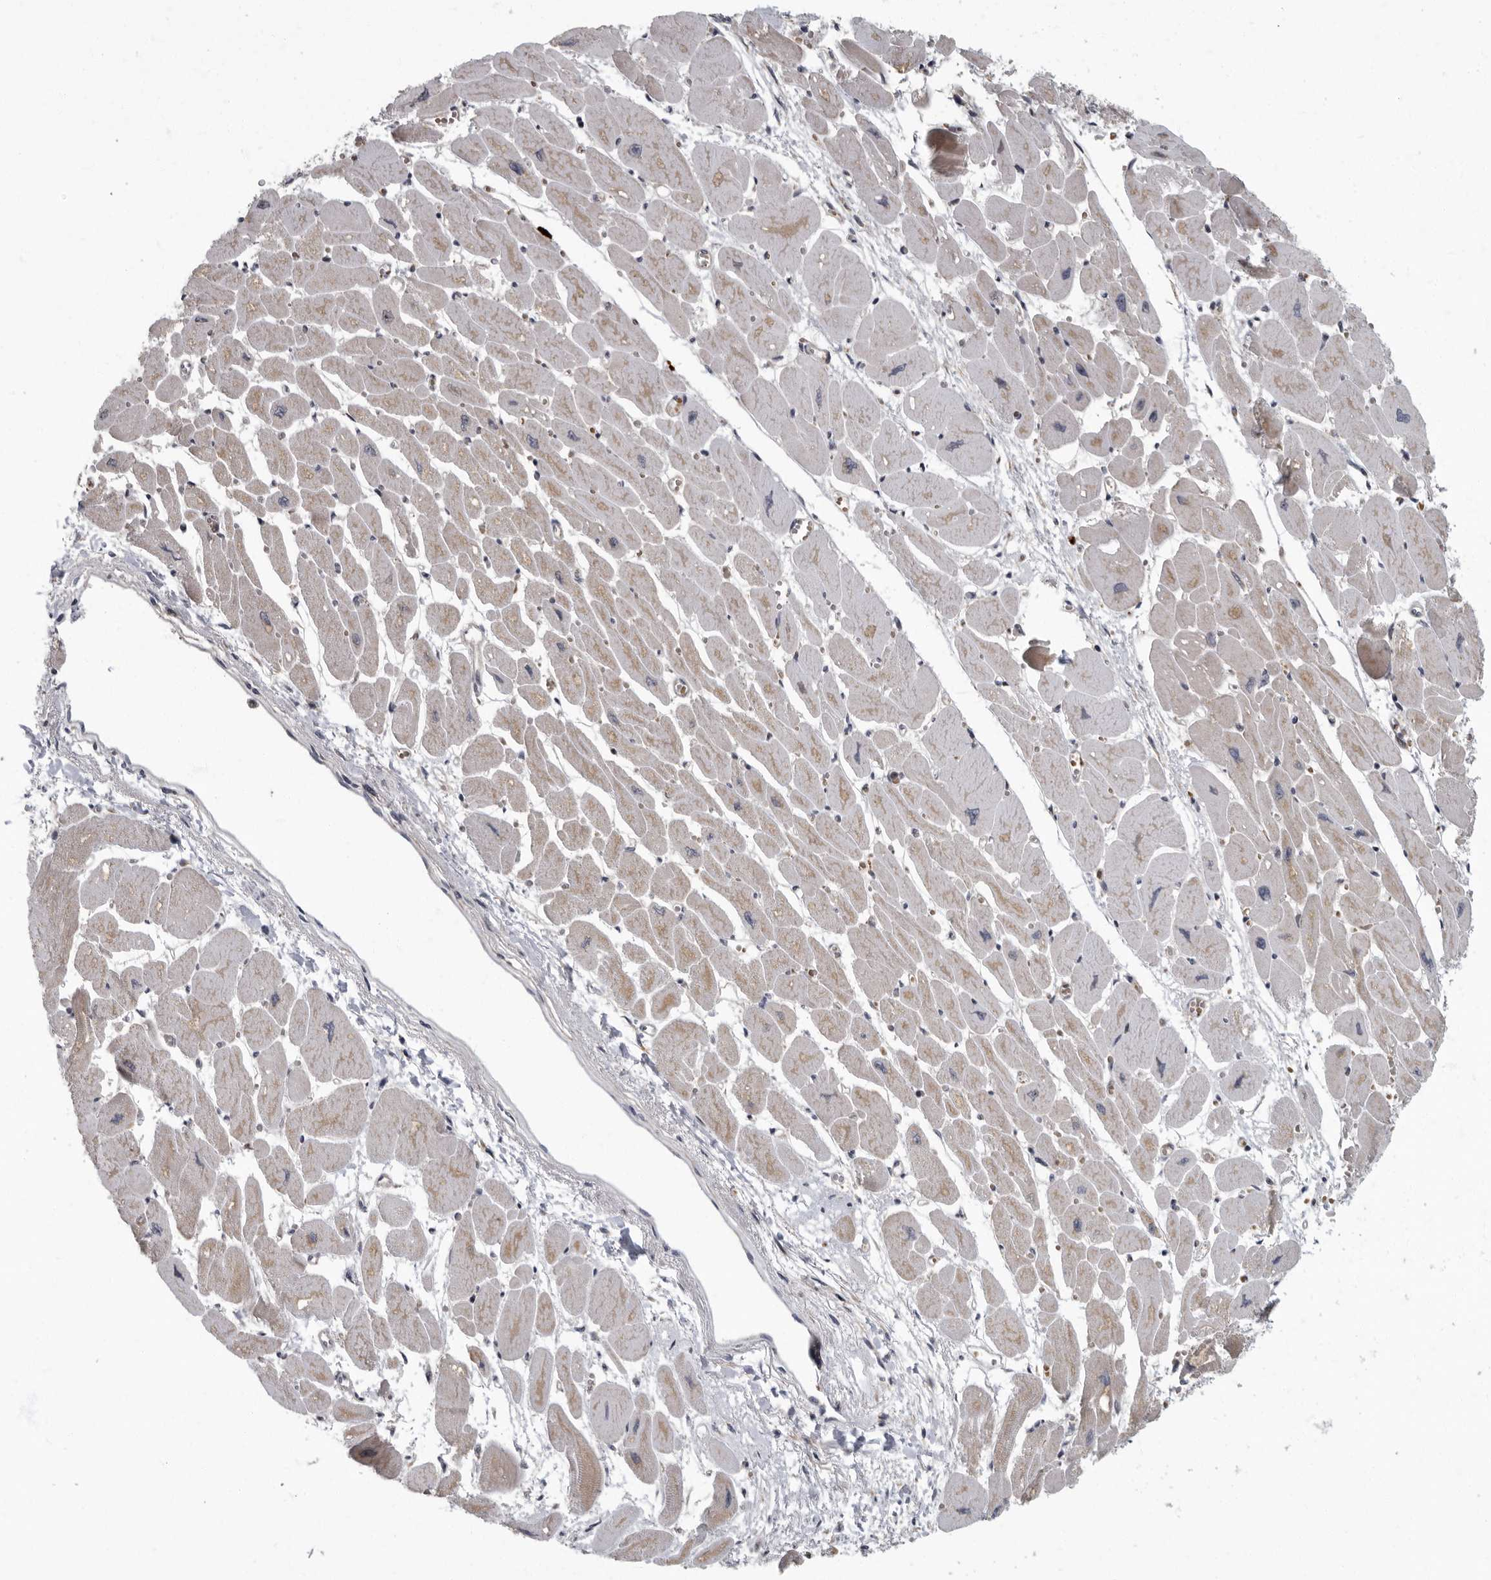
{"staining": {"intensity": "weak", "quantity": ">75%", "location": "cytoplasmic/membranous"}, "tissue": "heart muscle", "cell_type": "Cardiomyocytes", "image_type": "normal", "snomed": [{"axis": "morphology", "description": "Normal tissue, NOS"}, {"axis": "topography", "description": "Heart"}], "caption": "Cardiomyocytes show low levels of weak cytoplasmic/membranous staining in approximately >75% of cells in unremarkable human heart muscle.", "gene": "PDCD11", "patient": {"sex": "female", "age": 54}}